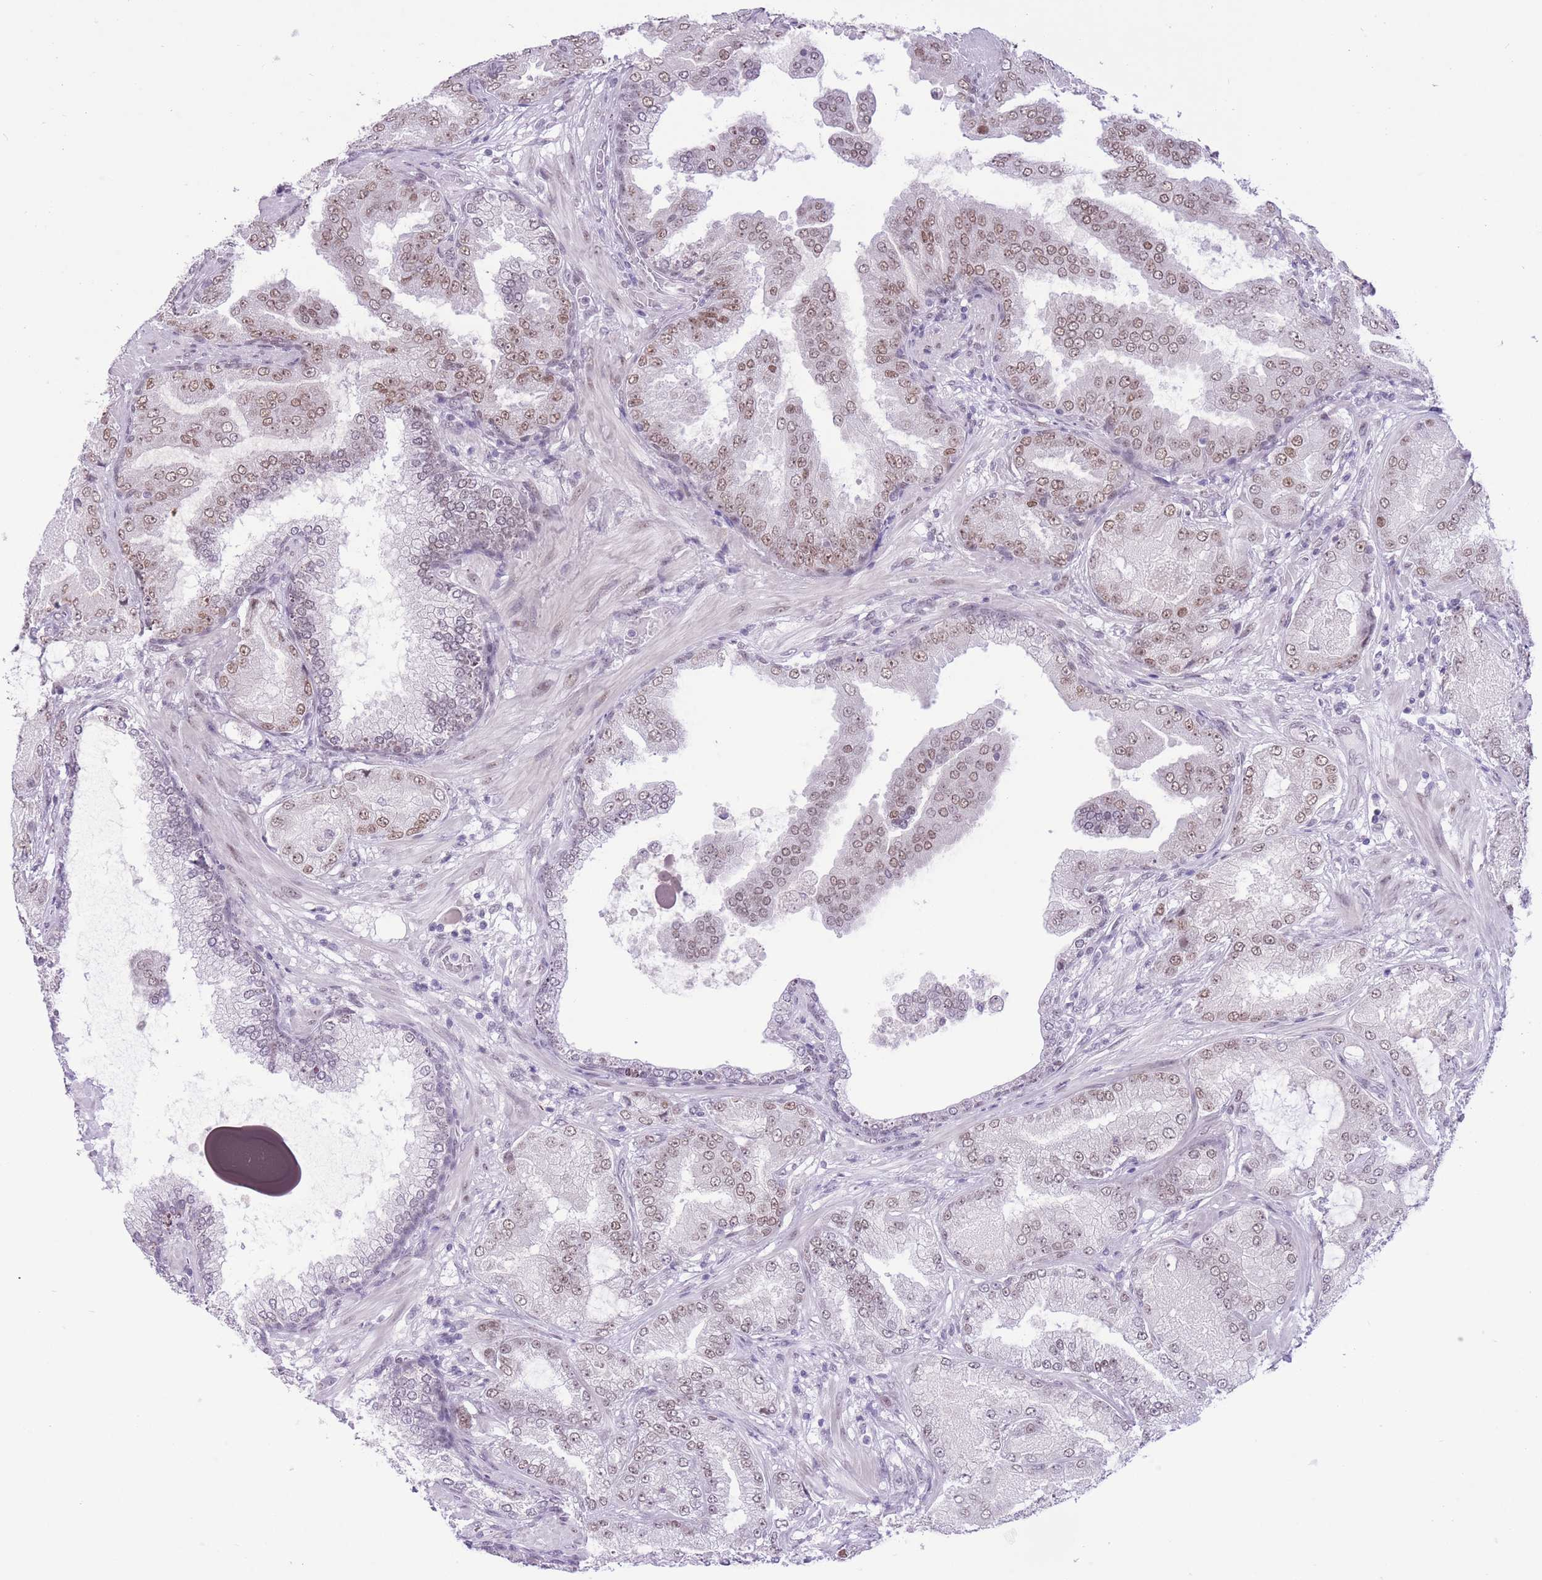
{"staining": {"intensity": "moderate", "quantity": ">75%", "location": "nuclear"}, "tissue": "prostate cancer", "cell_type": "Tumor cells", "image_type": "cancer", "snomed": [{"axis": "morphology", "description": "Adenocarcinoma, High grade"}, {"axis": "topography", "description": "Prostate"}], "caption": "Prostate cancer stained with IHC displays moderate nuclear expression in approximately >75% of tumor cells. The protein of interest is stained brown, and the nuclei are stained in blue (DAB IHC with brightfield microscopy, high magnification).", "gene": "ZBED5", "patient": {"sex": "male", "age": 68}}